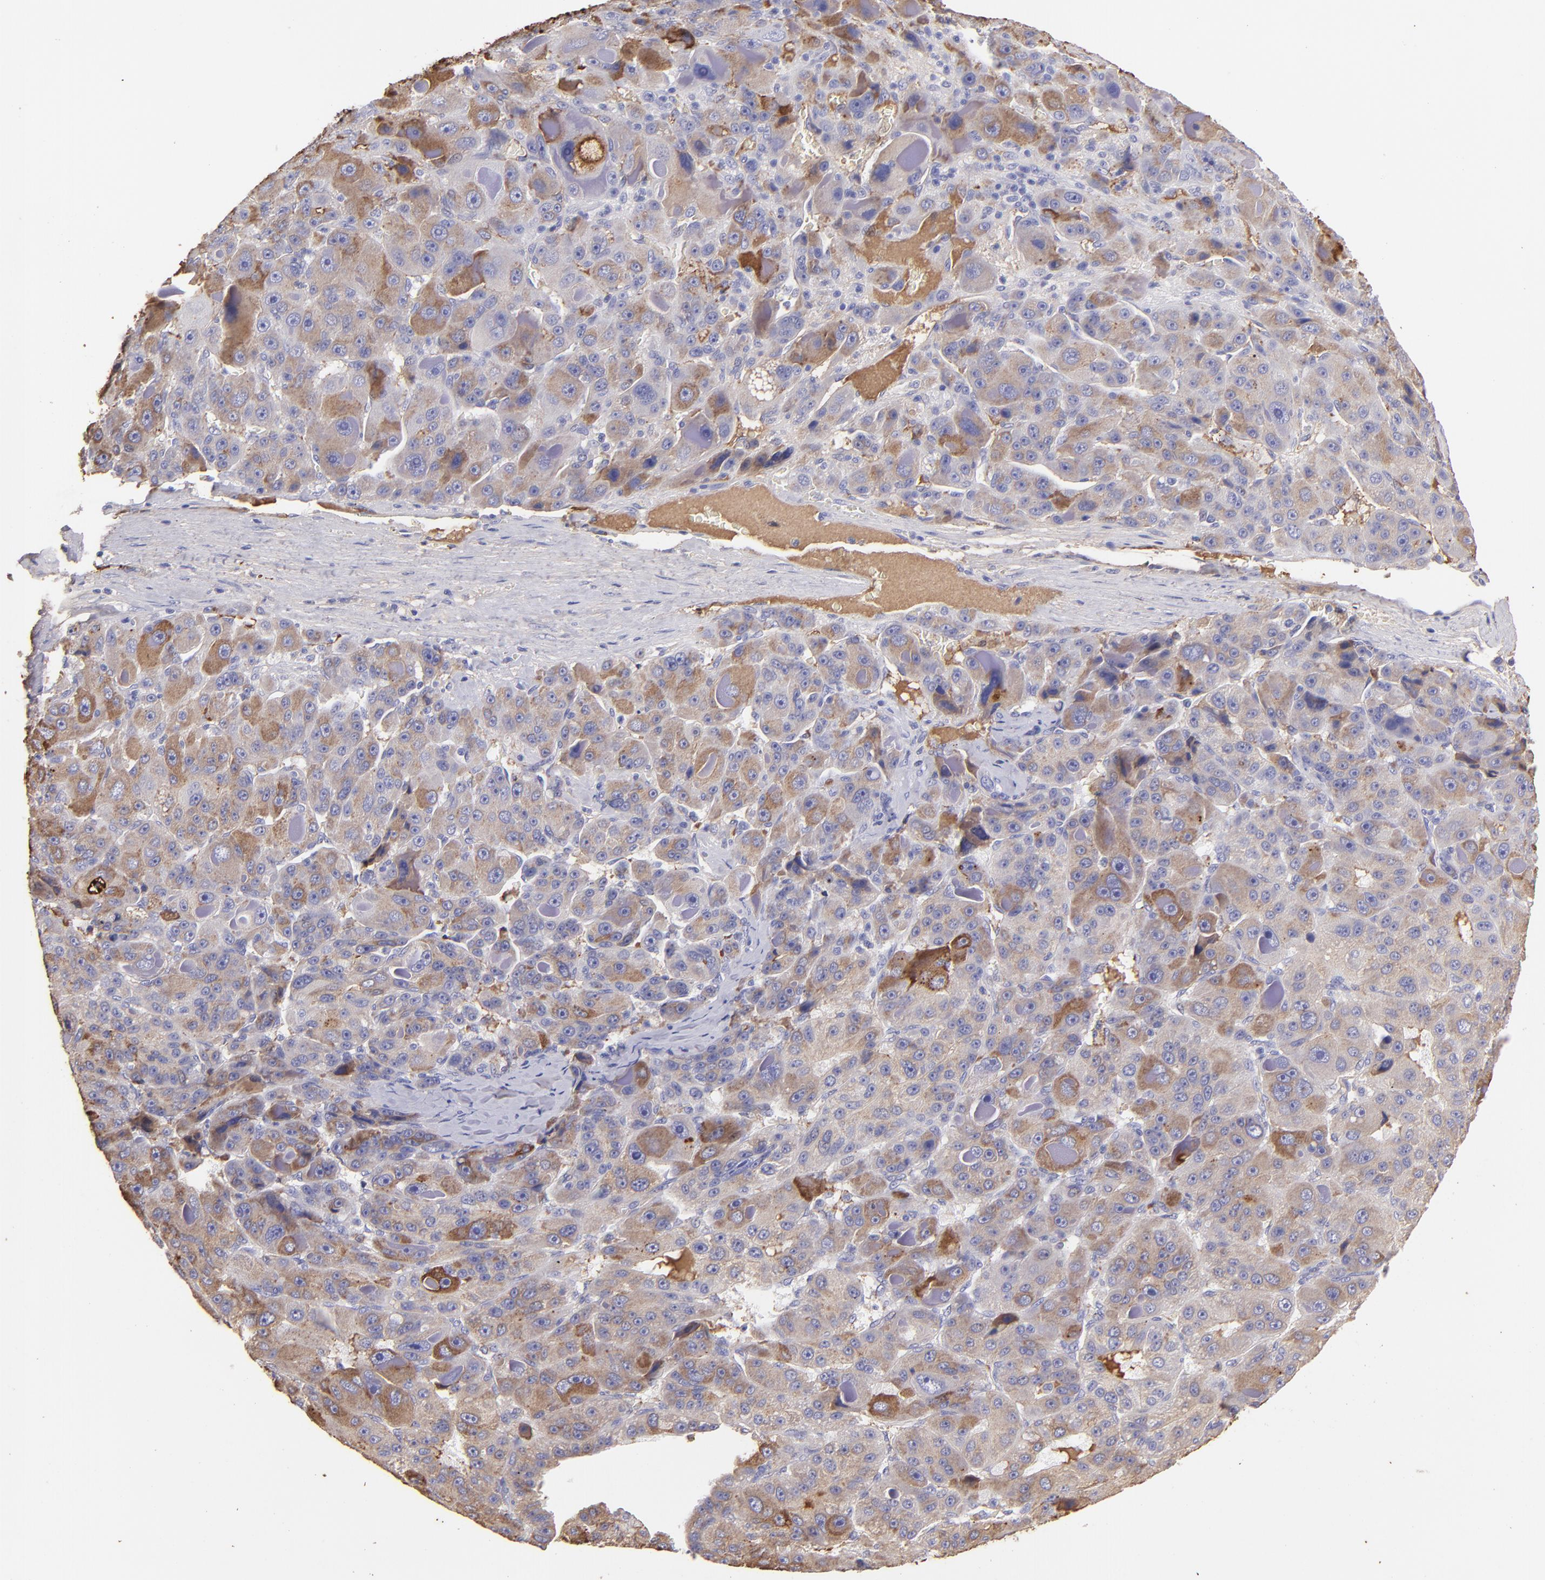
{"staining": {"intensity": "moderate", "quantity": ">75%", "location": "cytoplasmic/membranous"}, "tissue": "liver cancer", "cell_type": "Tumor cells", "image_type": "cancer", "snomed": [{"axis": "morphology", "description": "Carcinoma, Hepatocellular, NOS"}, {"axis": "topography", "description": "Liver"}], "caption": "Brown immunohistochemical staining in liver cancer (hepatocellular carcinoma) displays moderate cytoplasmic/membranous expression in about >75% of tumor cells.", "gene": "FGB", "patient": {"sex": "male", "age": 76}}